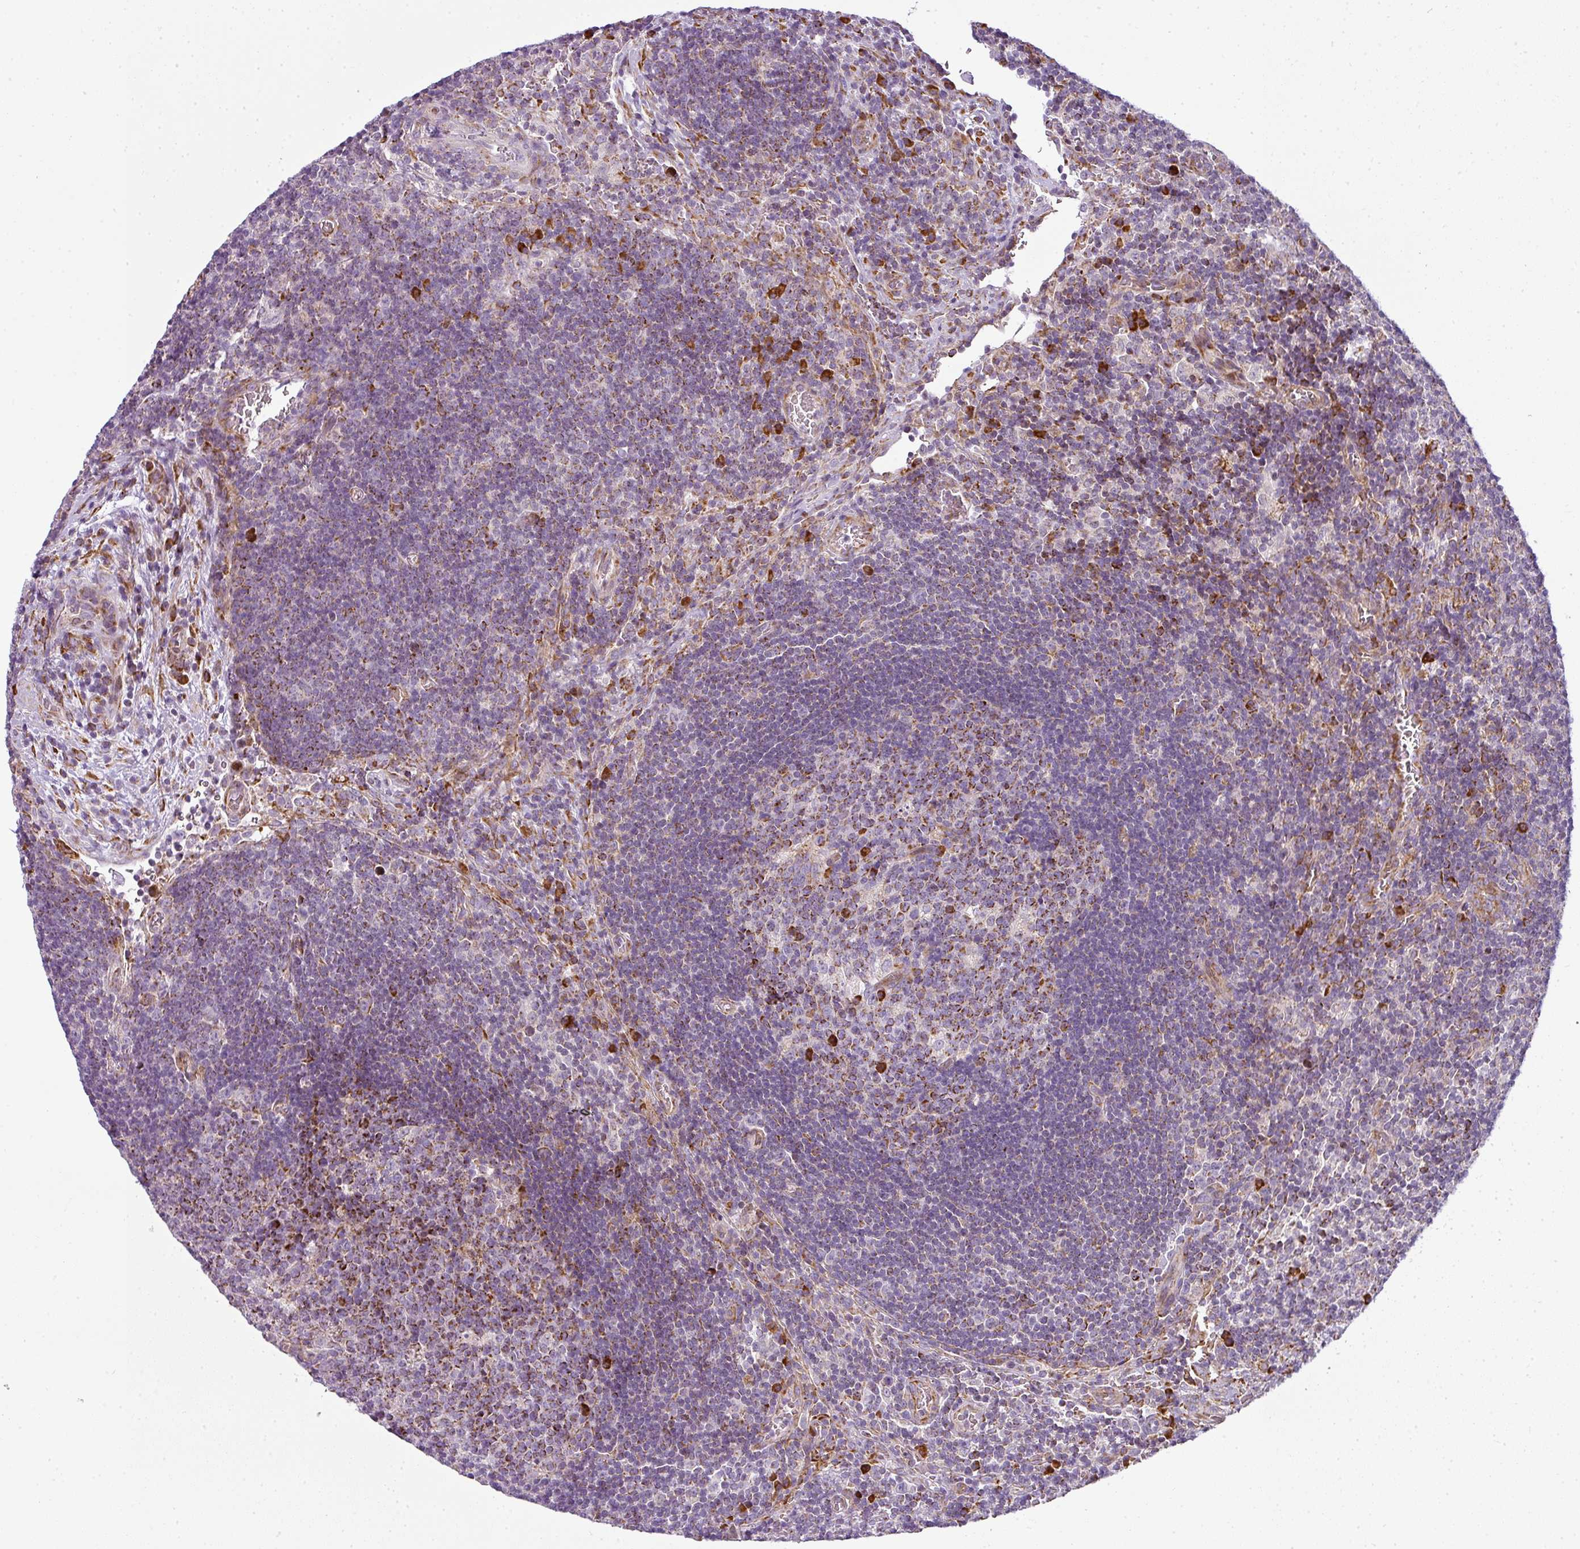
{"staining": {"intensity": "strong", "quantity": "<25%", "location": "cytoplasmic/membranous"}, "tissue": "lymph node", "cell_type": "Germinal center cells", "image_type": "normal", "snomed": [{"axis": "morphology", "description": "Normal tissue, NOS"}, {"axis": "topography", "description": "Lymph node"}], "caption": "Human lymph node stained for a protein (brown) shows strong cytoplasmic/membranous positive staining in about <25% of germinal center cells.", "gene": "ANKRD18A", "patient": {"sex": "male", "age": 50}}